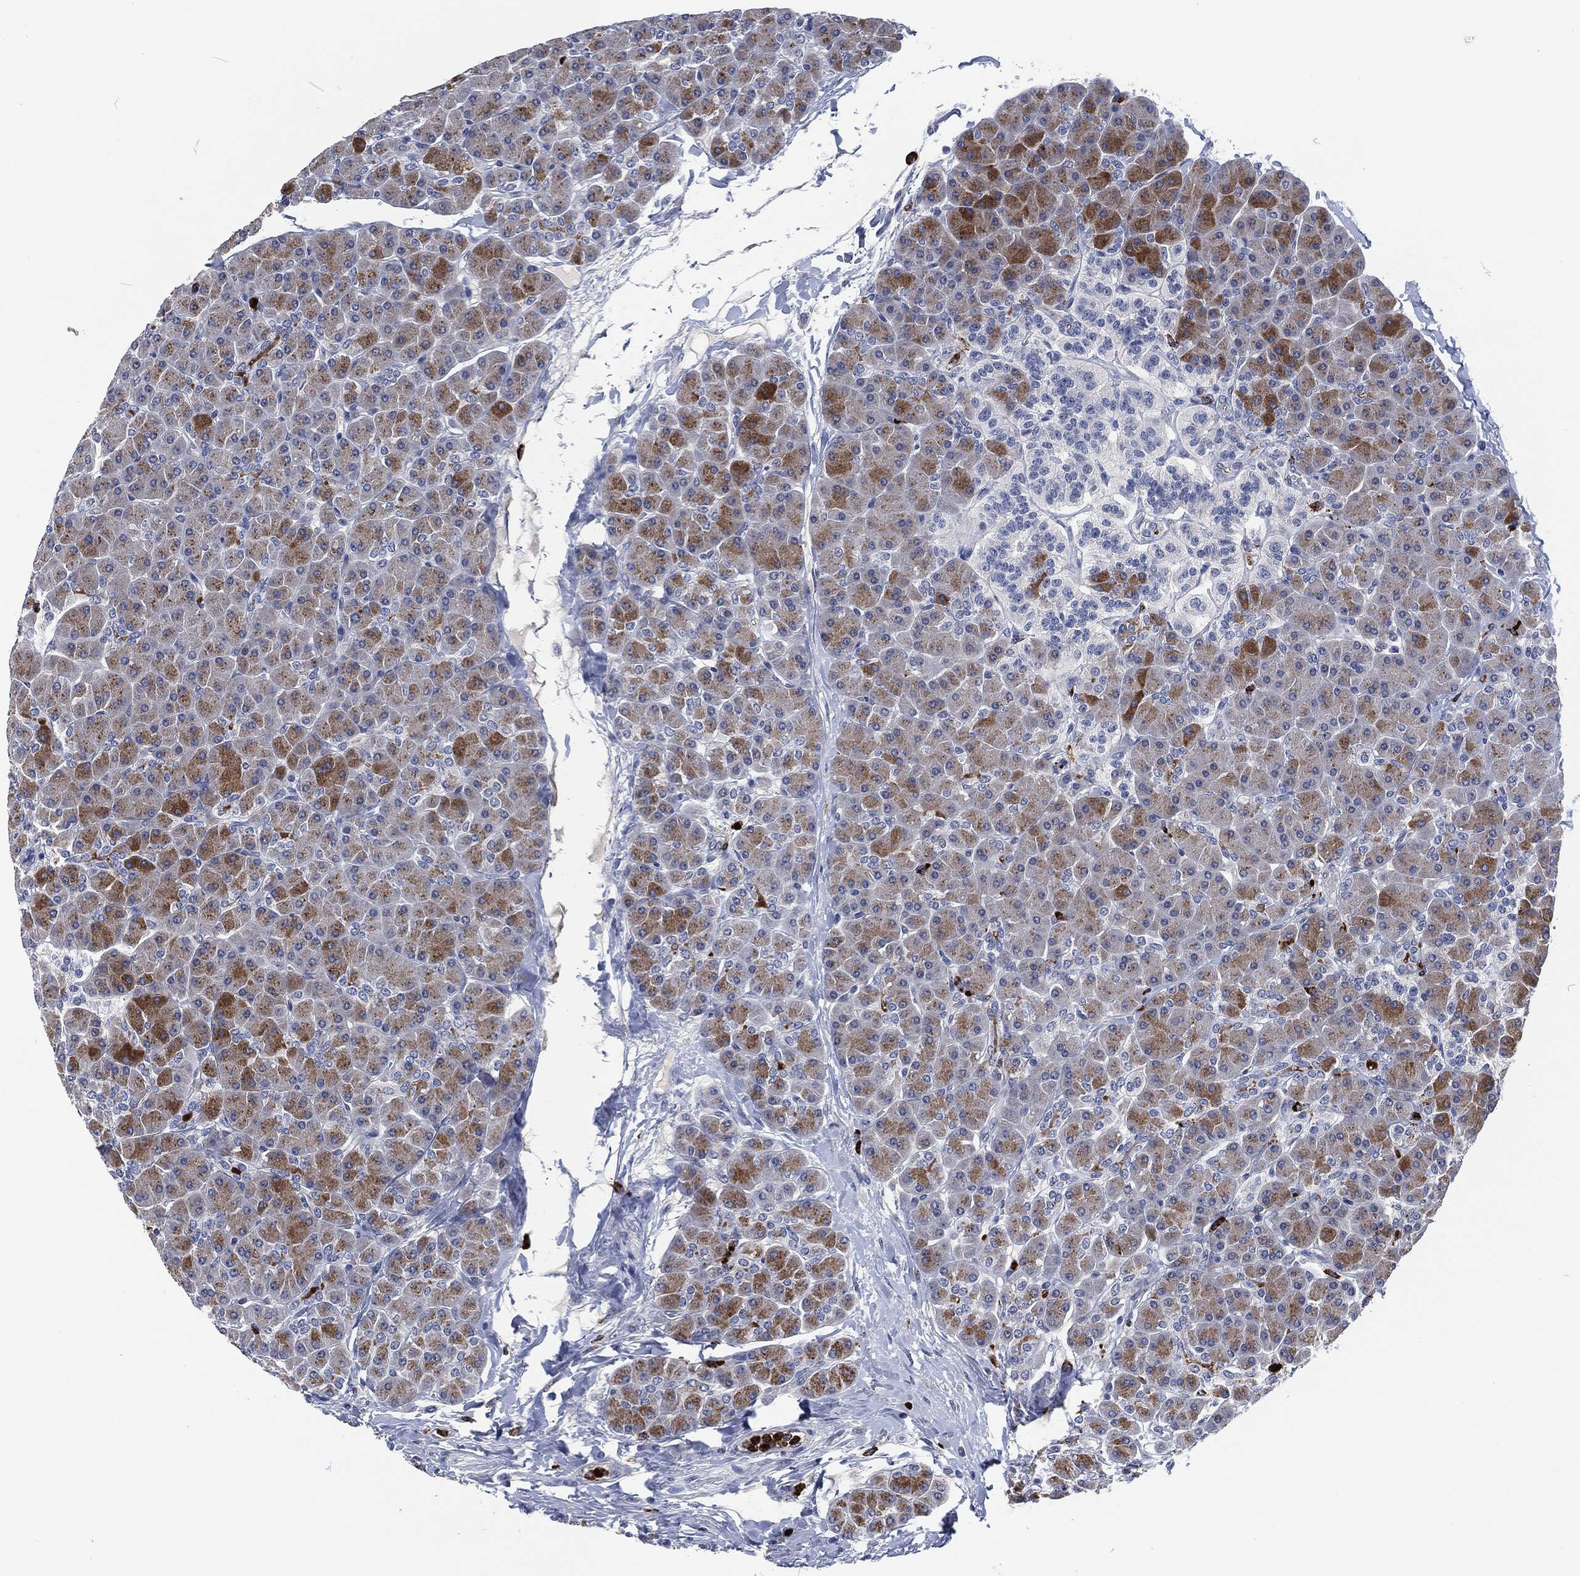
{"staining": {"intensity": "moderate", "quantity": "25%-75%", "location": "cytoplasmic/membranous"}, "tissue": "pancreas", "cell_type": "Exocrine glandular cells", "image_type": "normal", "snomed": [{"axis": "morphology", "description": "Normal tissue, NOS"}, {"axis": "topography", "description": "Pancreas"}], "caption": "DAB (3,3'-diaminobenzidine) immunohistochemical staining of unremarkable human pancreas reveals moderate cytoplasmic/membranous protein positivity in about 25%-75% of exocrine glandular cells.", "gene": "MPO", "patient": {"sex": "female", "age": 44}}